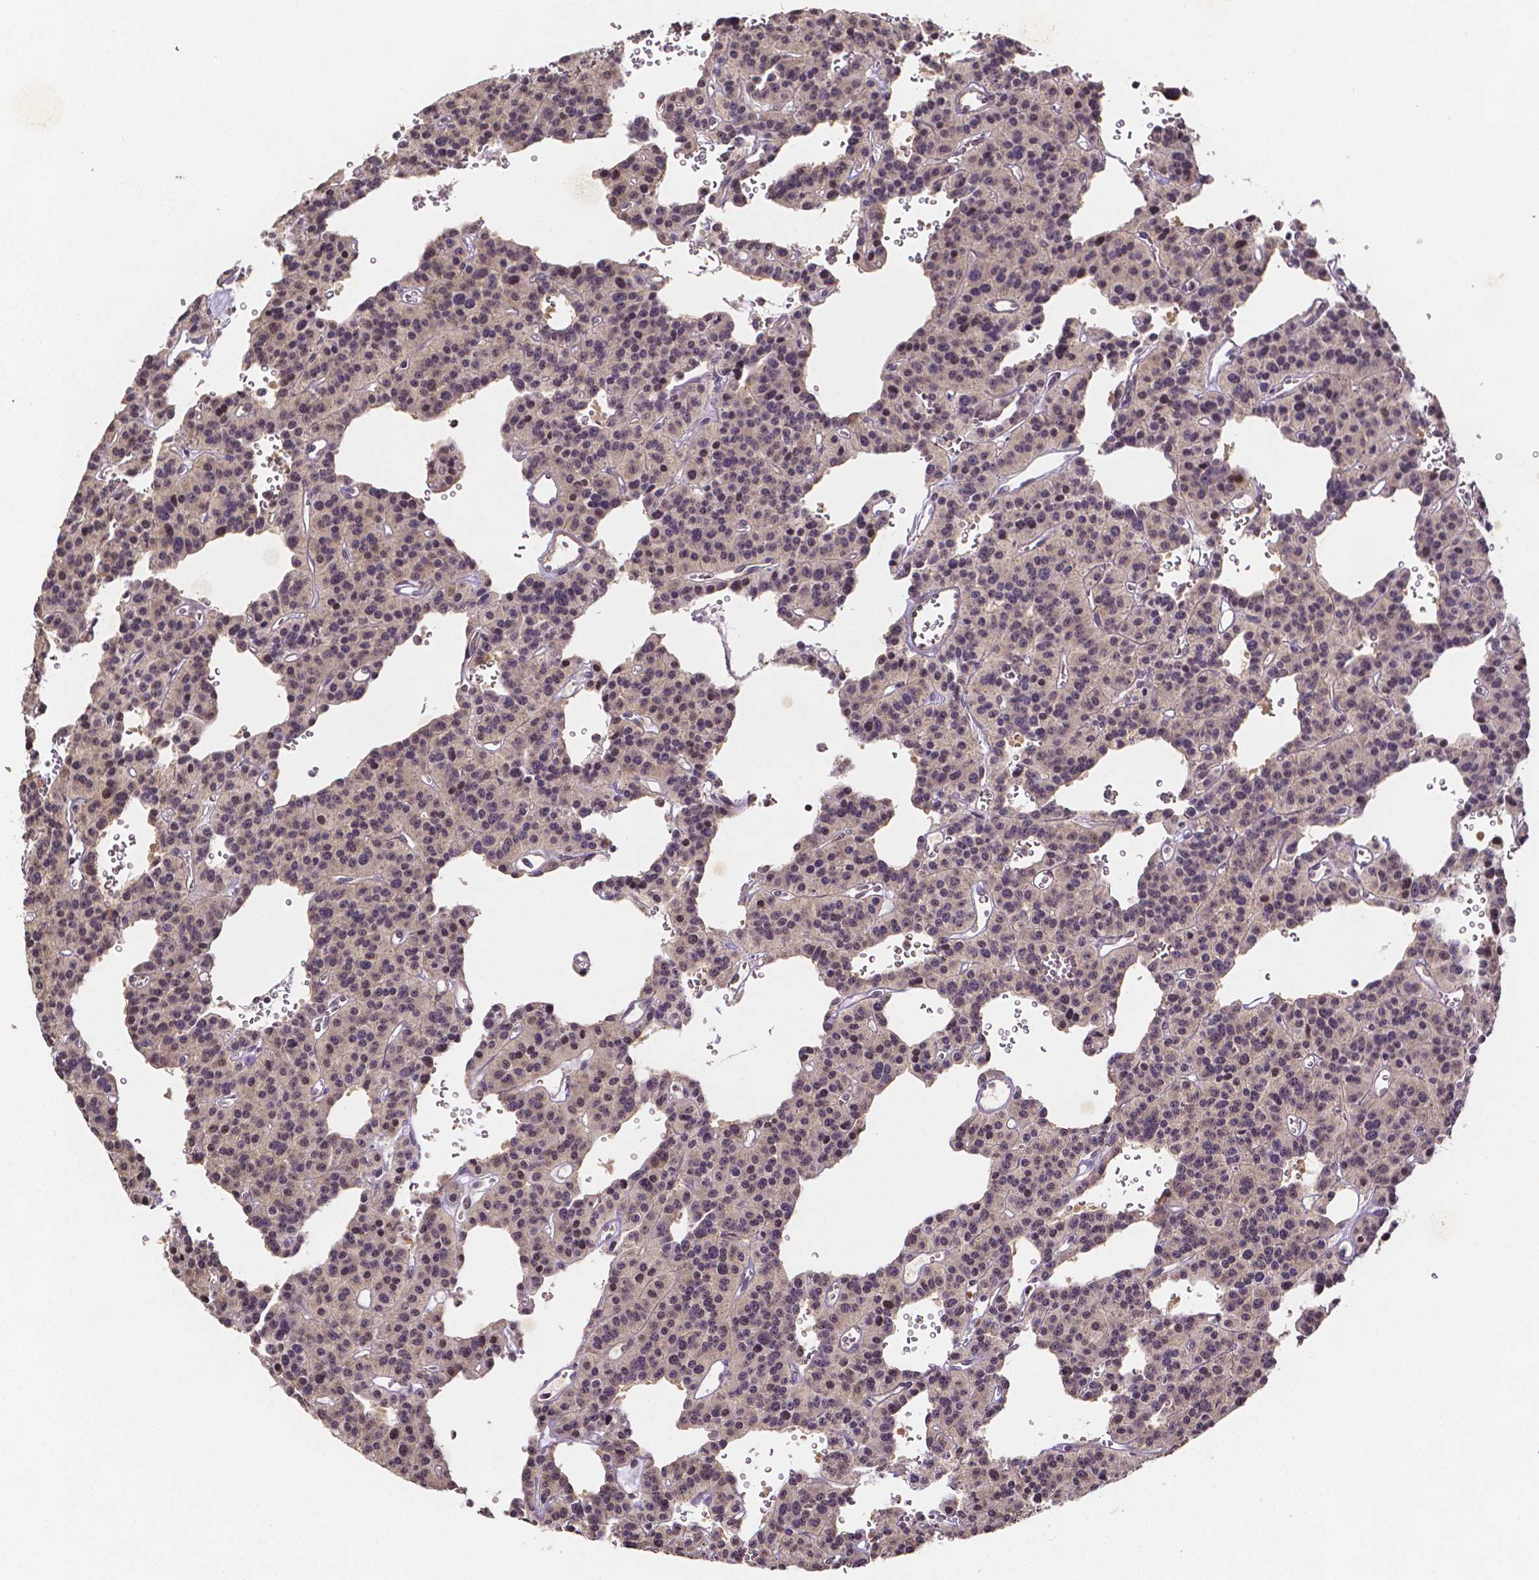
{"staining": {"intensity": "negative", "quantity": "none", "location": "none"}, "tissue": "carcinoid", "cell_type": "Tumor cells", "image_type": "cancer", "snomed": [{"axis": "morphology", "description": "Carcinoid, malignant, NOS"}, {"axis": "topography", "description": "Lung"}], "caption": "The image demonstrates no staining of tumor cells in carcinoid.", "gene": "NRGN", "patient": {"sex": "female", "age": 71}}